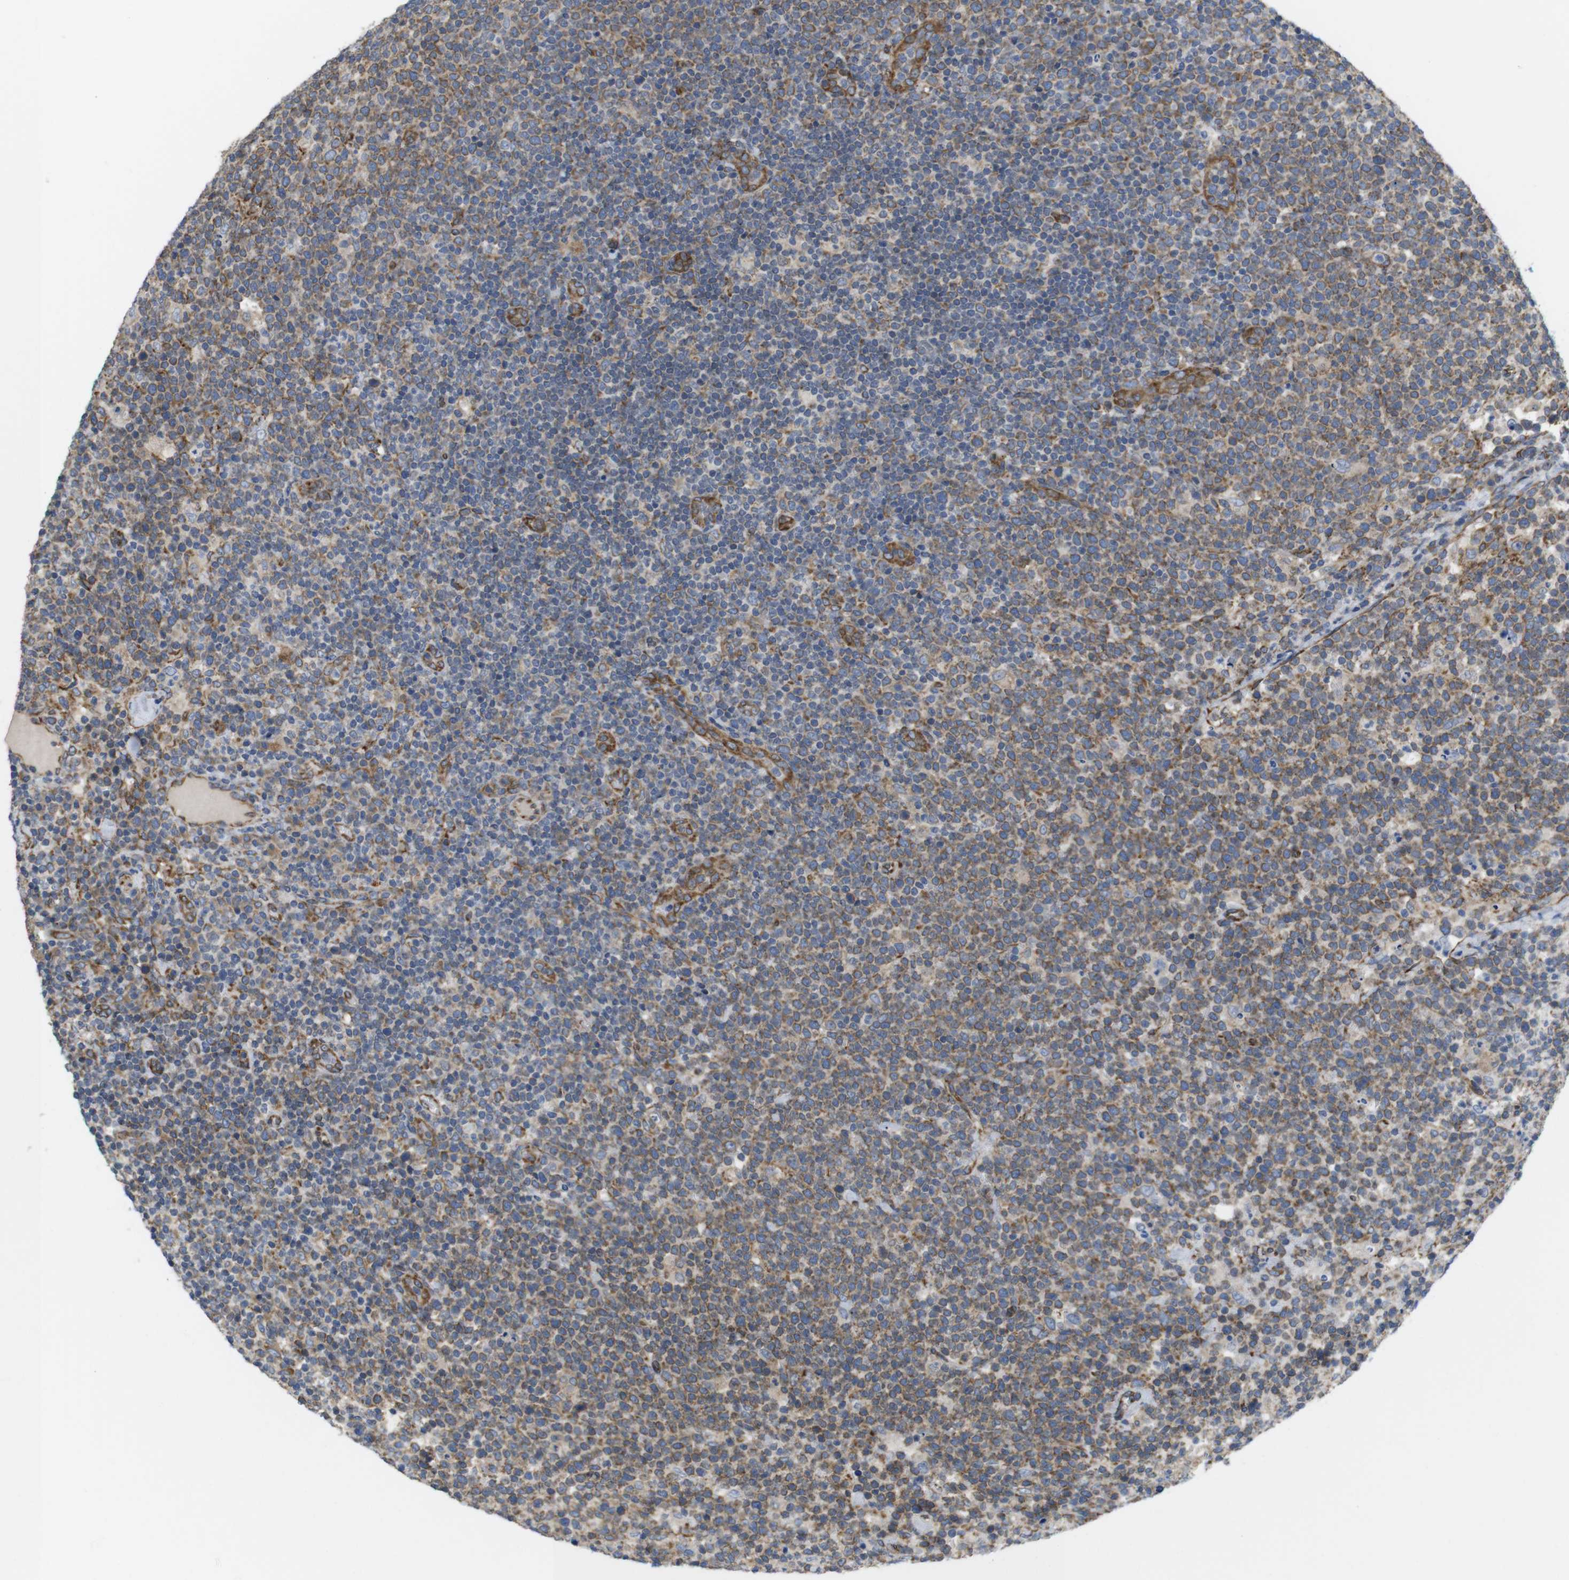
{"staining": {"intensity": "moderate", "quantity": "25%-75%", "location": "cytoplasmic/membranous"}, "tissue": "lymphoma", "cell_type": "Tumor cells", "image_type": "cancer", "snomed": [{"axis": "morphology", "description": "Malignant lymphoma, non-Hodgkin's type, High grade"}, {"axis": "topography", "description": "Lymph node"}], "caption": "Lymphoma was stained to show a protein in brown. There is medium levels of moderate cytoplasmic/membranous expression in about 25%-75% of tumor cells. The protein of interest is stained brown, and the nuclei are stained in blue (DAB (3,3'-diaminobenzidine) IHC with brightfield microscopy, high magnification).", "gene": "PCNX2", "patient": {"sex": "male", "age": 61}}